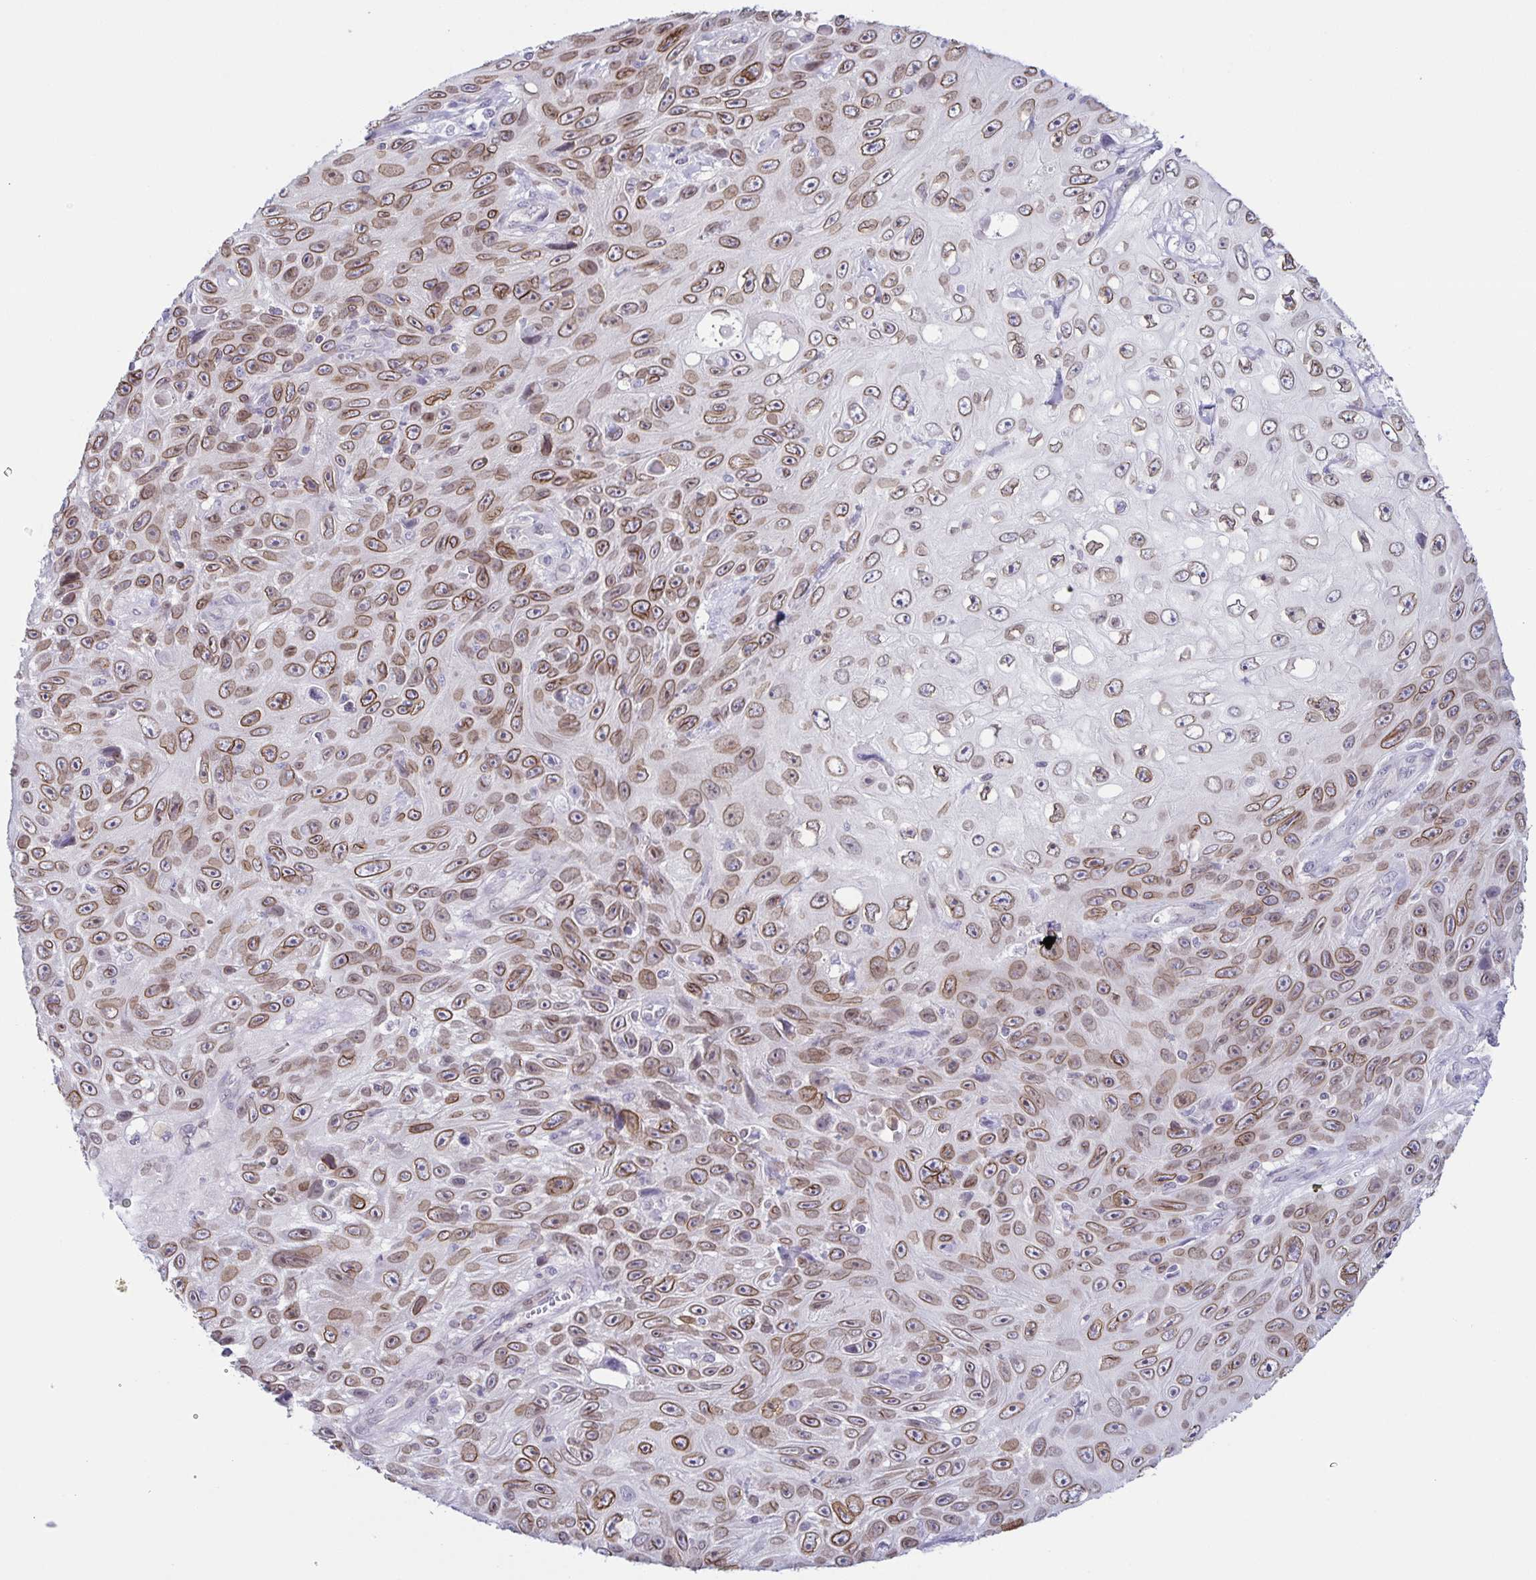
{"staining": {"intensity": "moderate", "quantity": ">75%", "location": "cytoplasmic/membranous,nuclear"}, "tissue": "skin cancer", "cell_type": "Tumor cells", "image_type": "cancer", "snomed": [{"axis": "morphology", "description": "Squamous cell carcinoma, NOS"}, {"axis": "topography", "description": "Skin"}], "caption": "Moderate cytoplasmic/membranous and nuclear expression is seen in approximately >75% of tumor cells in squamous cell carcinoma (skin).", "gene": "SYNE2", "patient": {"sex": "male", "age": 82}}